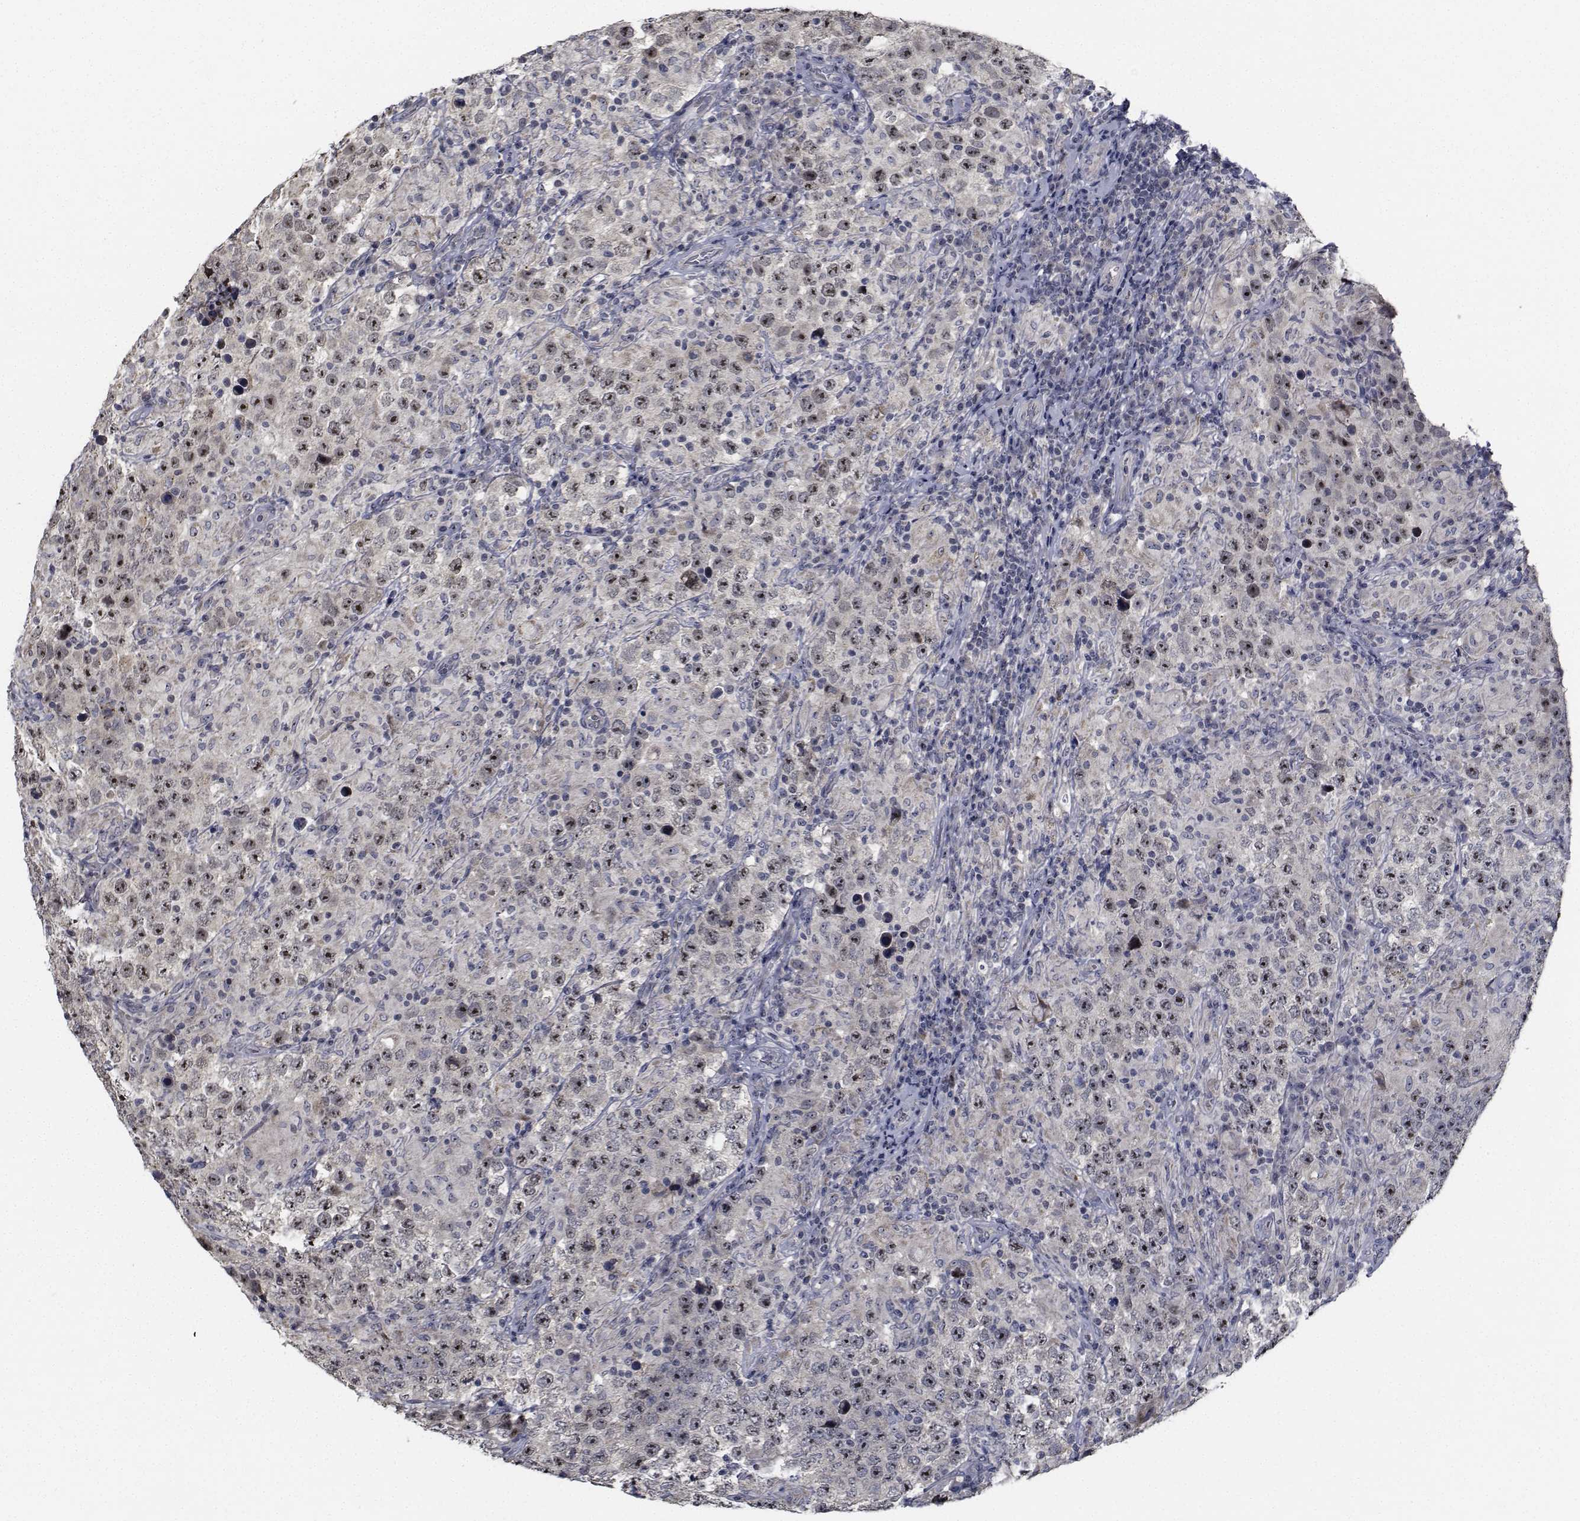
{"staining": {"intensity": "weak", "quantity": "25%-75%", "location": "nuclear"}, "tissue": "testis cancer", "cell_type": "Tumor cells", "image_type": "cancer", "snomed": [{"axis": "morphology", "description": "Seminoma, NOS"}, {"axis": "morphology", "description": "Carcinoma, Embryonal, NOS"}, {"axis": "topography", "description": "Testis"}], "caption": "Testis embryonal carcinoma tissue reveals weak nuclear positivity in approximately 25%-75% of tumor cells The staining is performed using DAB (3,3'-diaminobenzidine) brown chromogen to label protein expression. The nuclei are counter-stained blue using hematoxylin.", "gene": "NVL", "patient": {"sex": "male", "age": 41}}